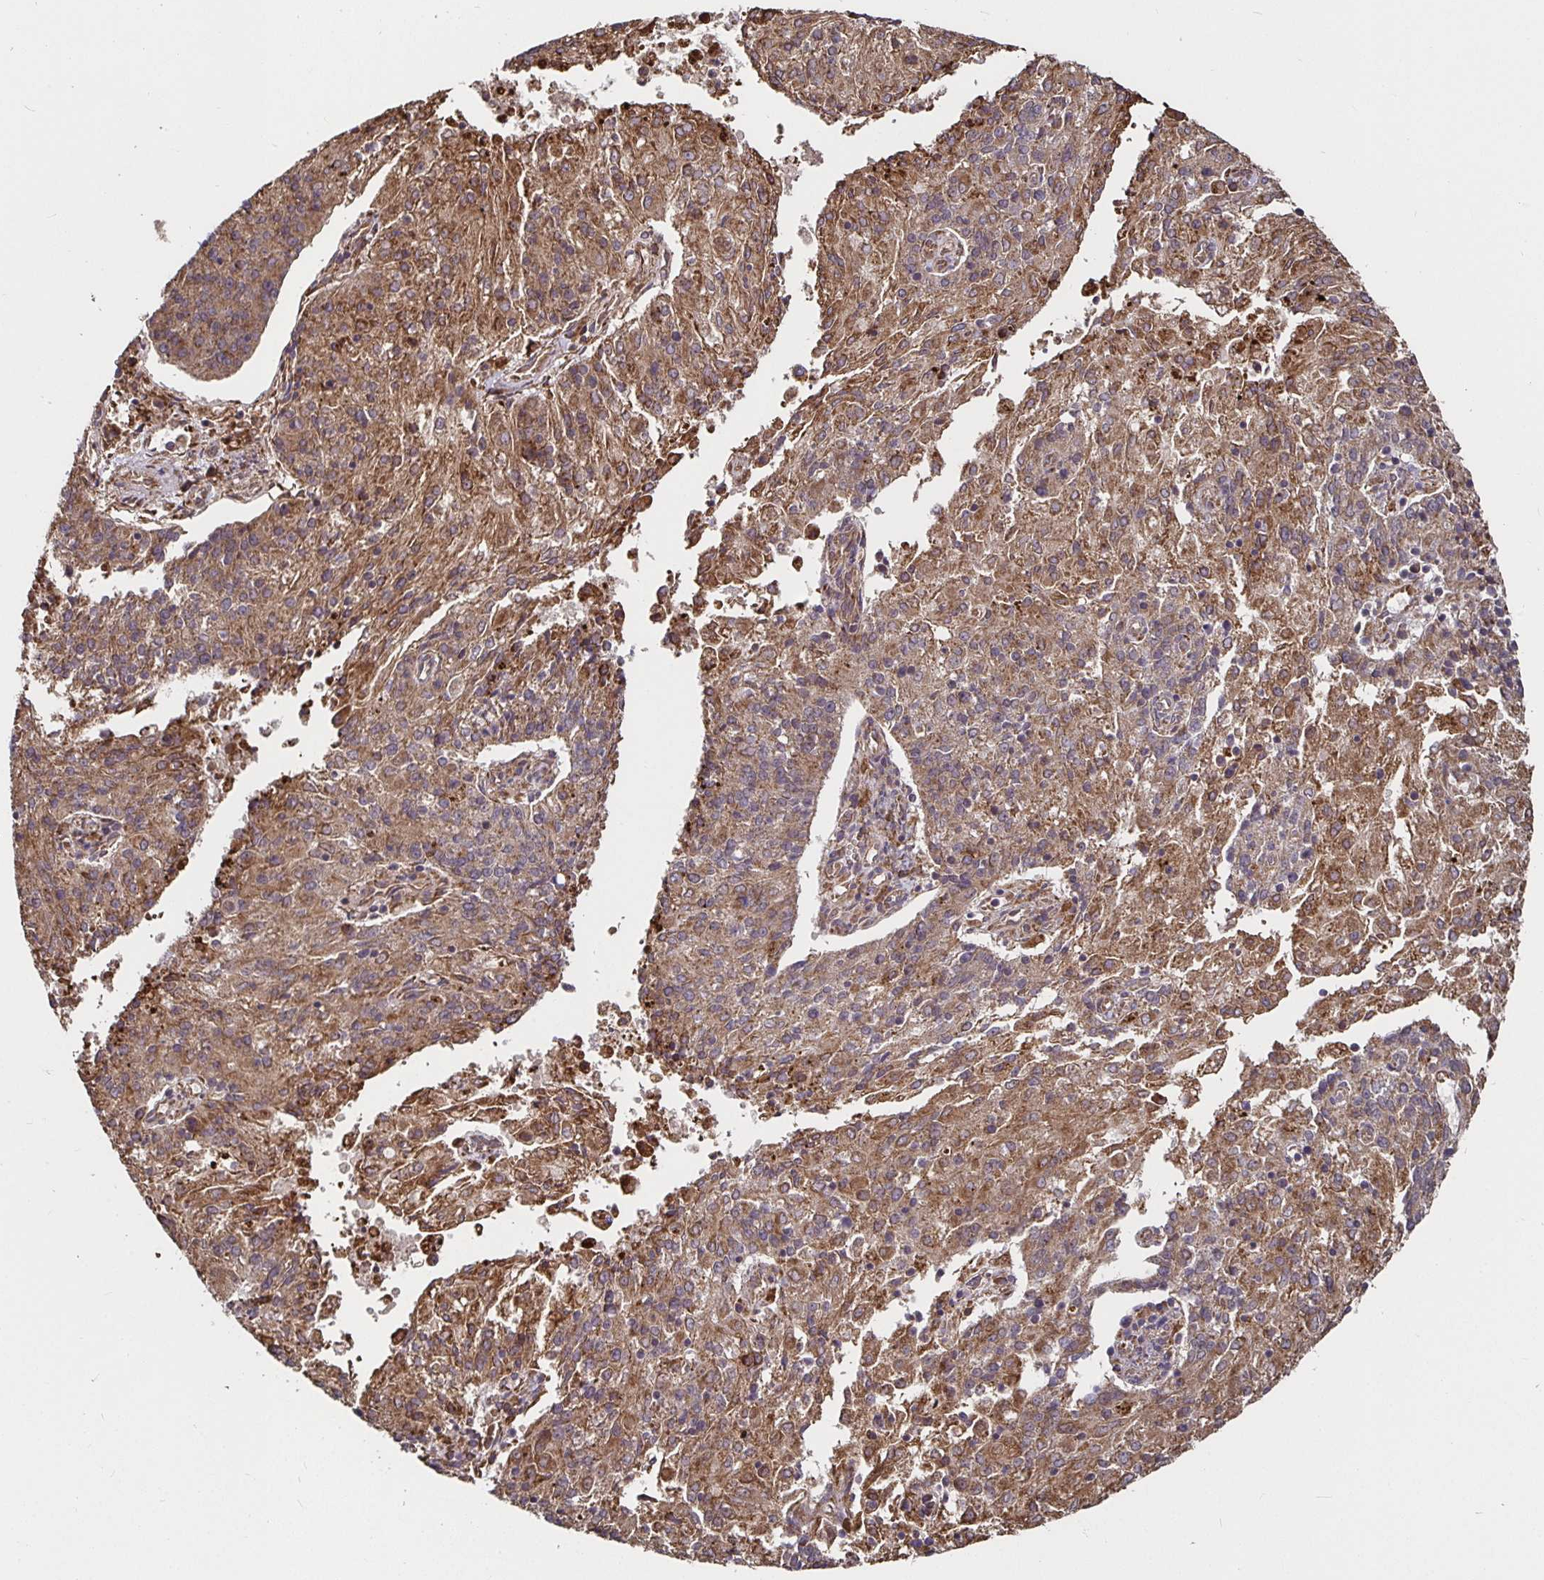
{"staining": {"intensity": "moderate", "quantity": ">75%", "location": "cytoplasmic/membranous"}, "tissue": "endometrial cancer", "cell_type": "Tumor cells", "image_type": "cancer", "snomed": [{"axis": "morphology", "description": "Adenocarcinoma, NOS"}, {"axis": "topography", "description": "Endometrium"}], "caption": "Moderate cytoplasmic/membranous protein expression is seen in about >75% of tumor cells in endometrial cancer (adenocarcinoma).", "gene": "MLST8", "patient": {"sex": "female", "age": 82}}